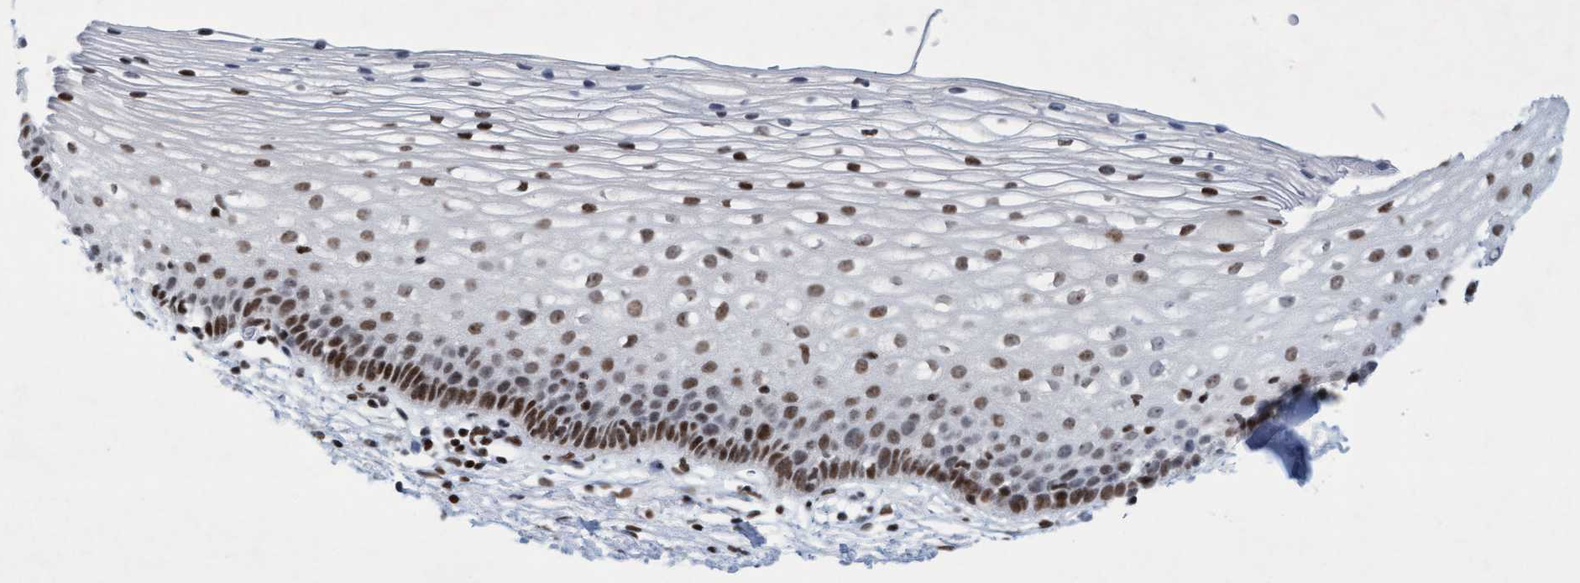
{"staining": {"intensity": "moderate", "quantity": ">75%", "location": "nuclear"}, "tissue": "cervix", "cell_type": "Glandular cells", "image_type": "normal", "snomed": [{"axis": "morphology", "description": "Normal tissue, NOS"}, {"axis": "topography", "description": "Cervix"}], "caption": "DAB (3,3'-diaminobenzidine) immunohistochemical staining of benign cervix shows moderate nuclear protein positivity in approximately >75% of glandular cells.", "gene": "GLRX2", "patient": {"sex": "female", "age": 72}}